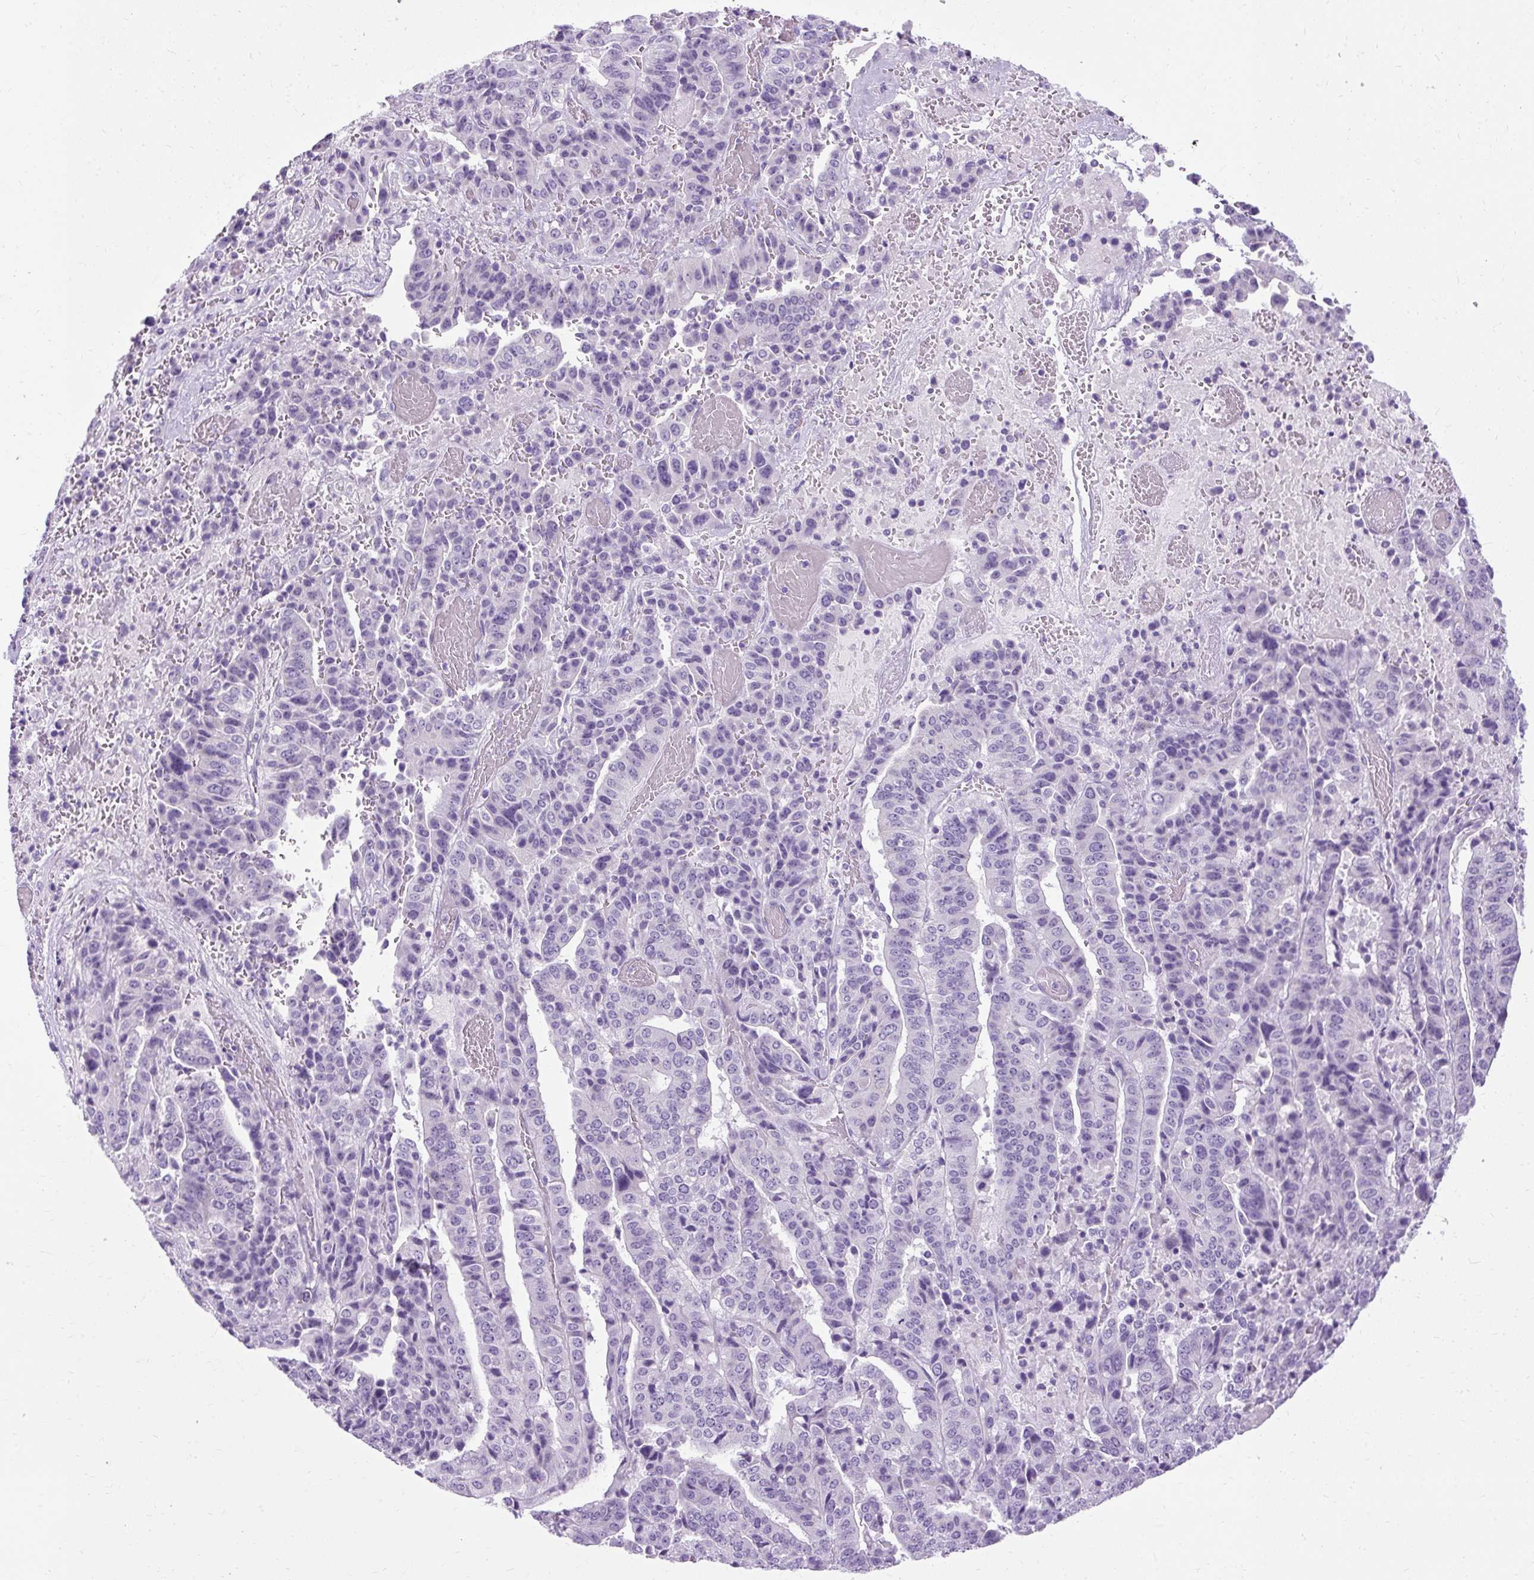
{"staining": {"intensity": "negative", "quantity": "none", "location": "none"}, "tissue": "stomach cancer", "cell_type": "Tumor cells", "image_type": "cancer", "snomed": [{"axis": "morphology", "description": "Adenocarcinoma, NOS"}, {"axis": "topography", "description": "Stomach"}], "caption": "DAB (3,3'-diaminobenzidine) immunohistochemical staining of stomach cancer demonstrates no significant expression in tumor cells.", "gene": "B3GNT4", "patient": {"sex": "male", "age": 48}}